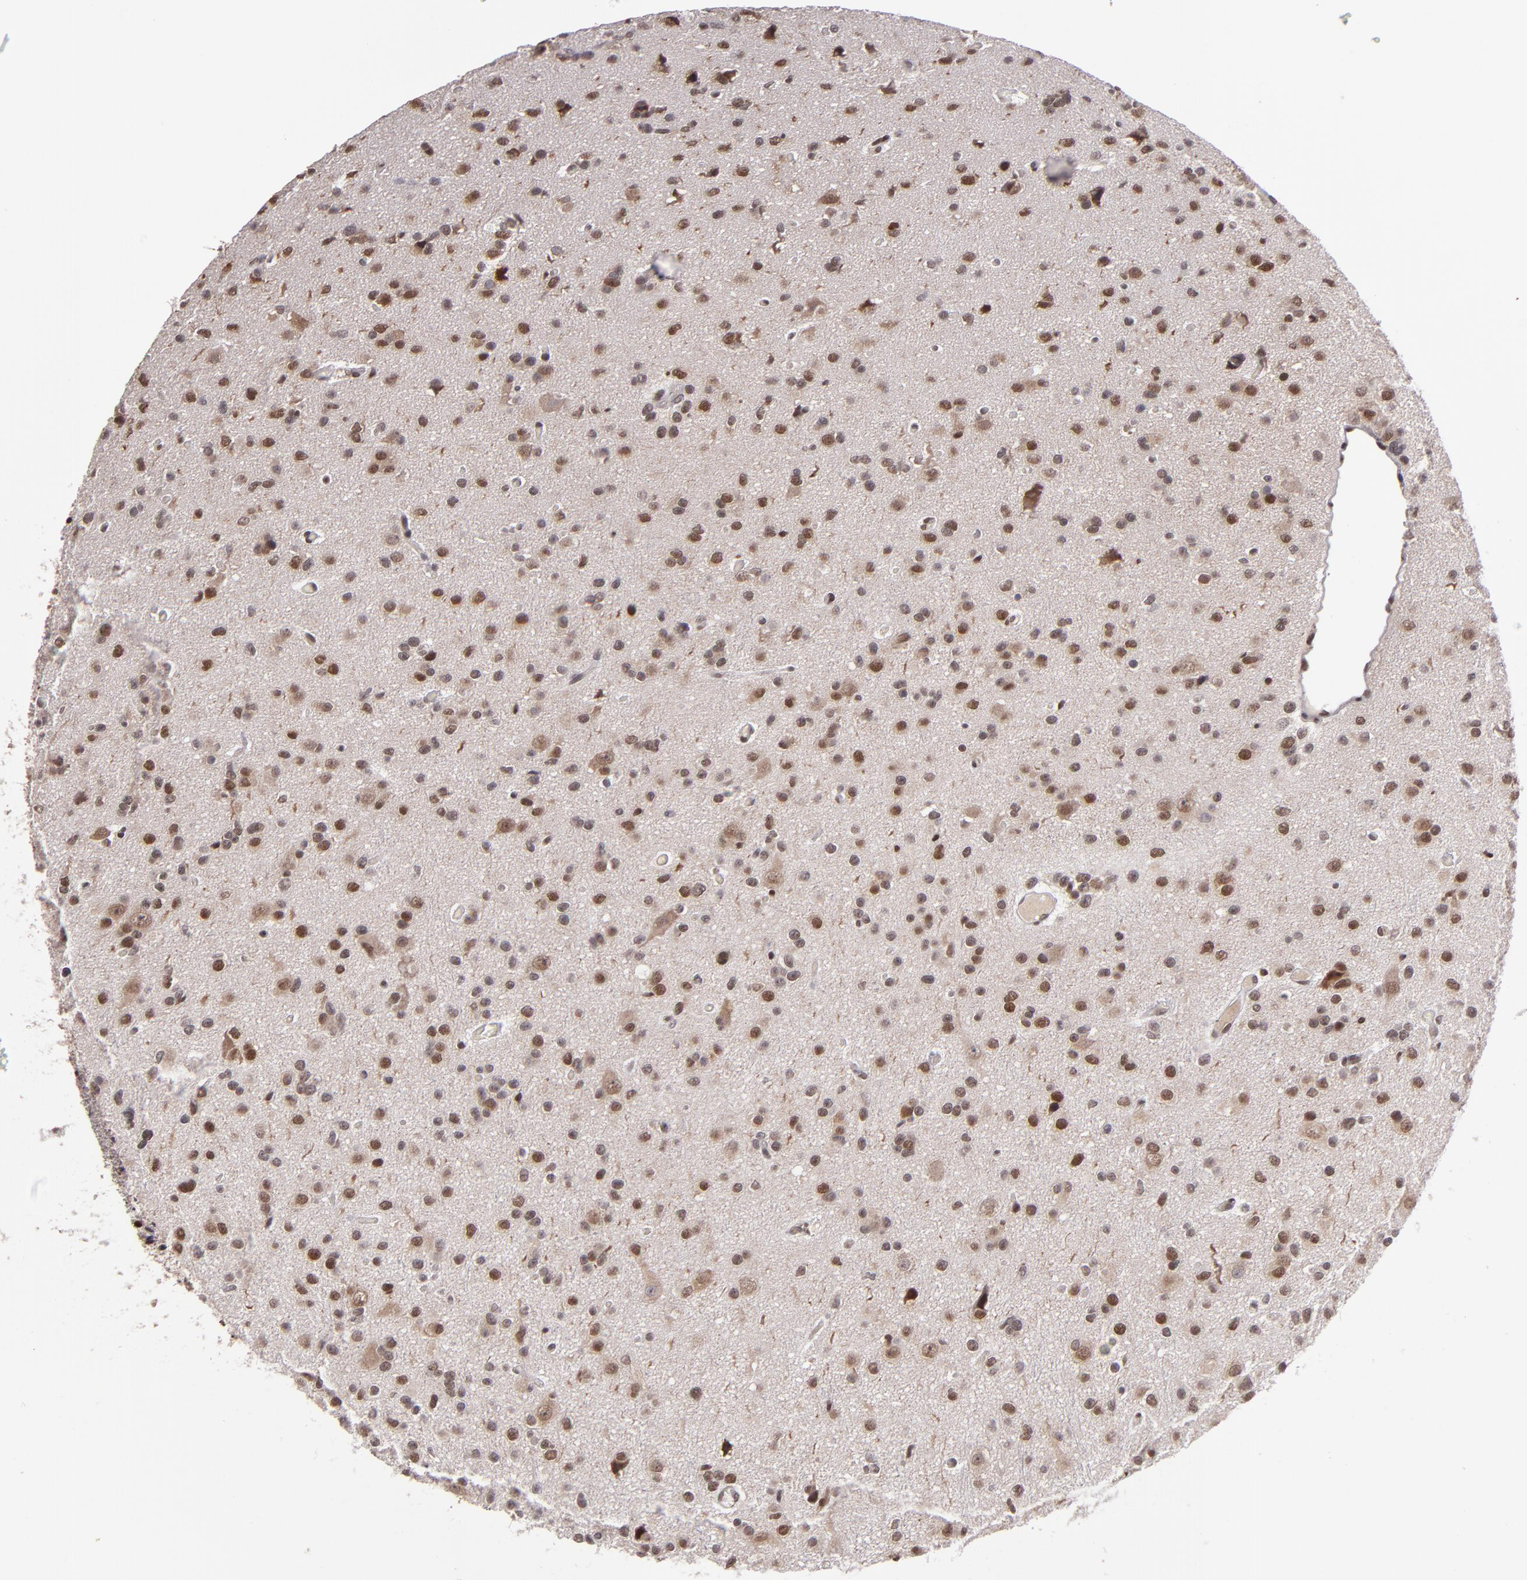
{"staining": {"intensity": "moderate", "quantity": ">75%", "location": "nuclear"}, "tissue": "glioma", "cell_type": "Tumor cells", "image_type": "cancer", "snomed": [{"axis": "morphology", "description": "Glioma, malignant, Low grade"}, {"axis": "topography", "description": "Brain"}], "caption": "Immunohistochemical staining of malignant glioma (low-grade) demonstrates medium levels of moderate nuclear protein expression in about >75% of tumor cells.", "gene": "EP300", "patient": {"sex": "male", "age": 42}}